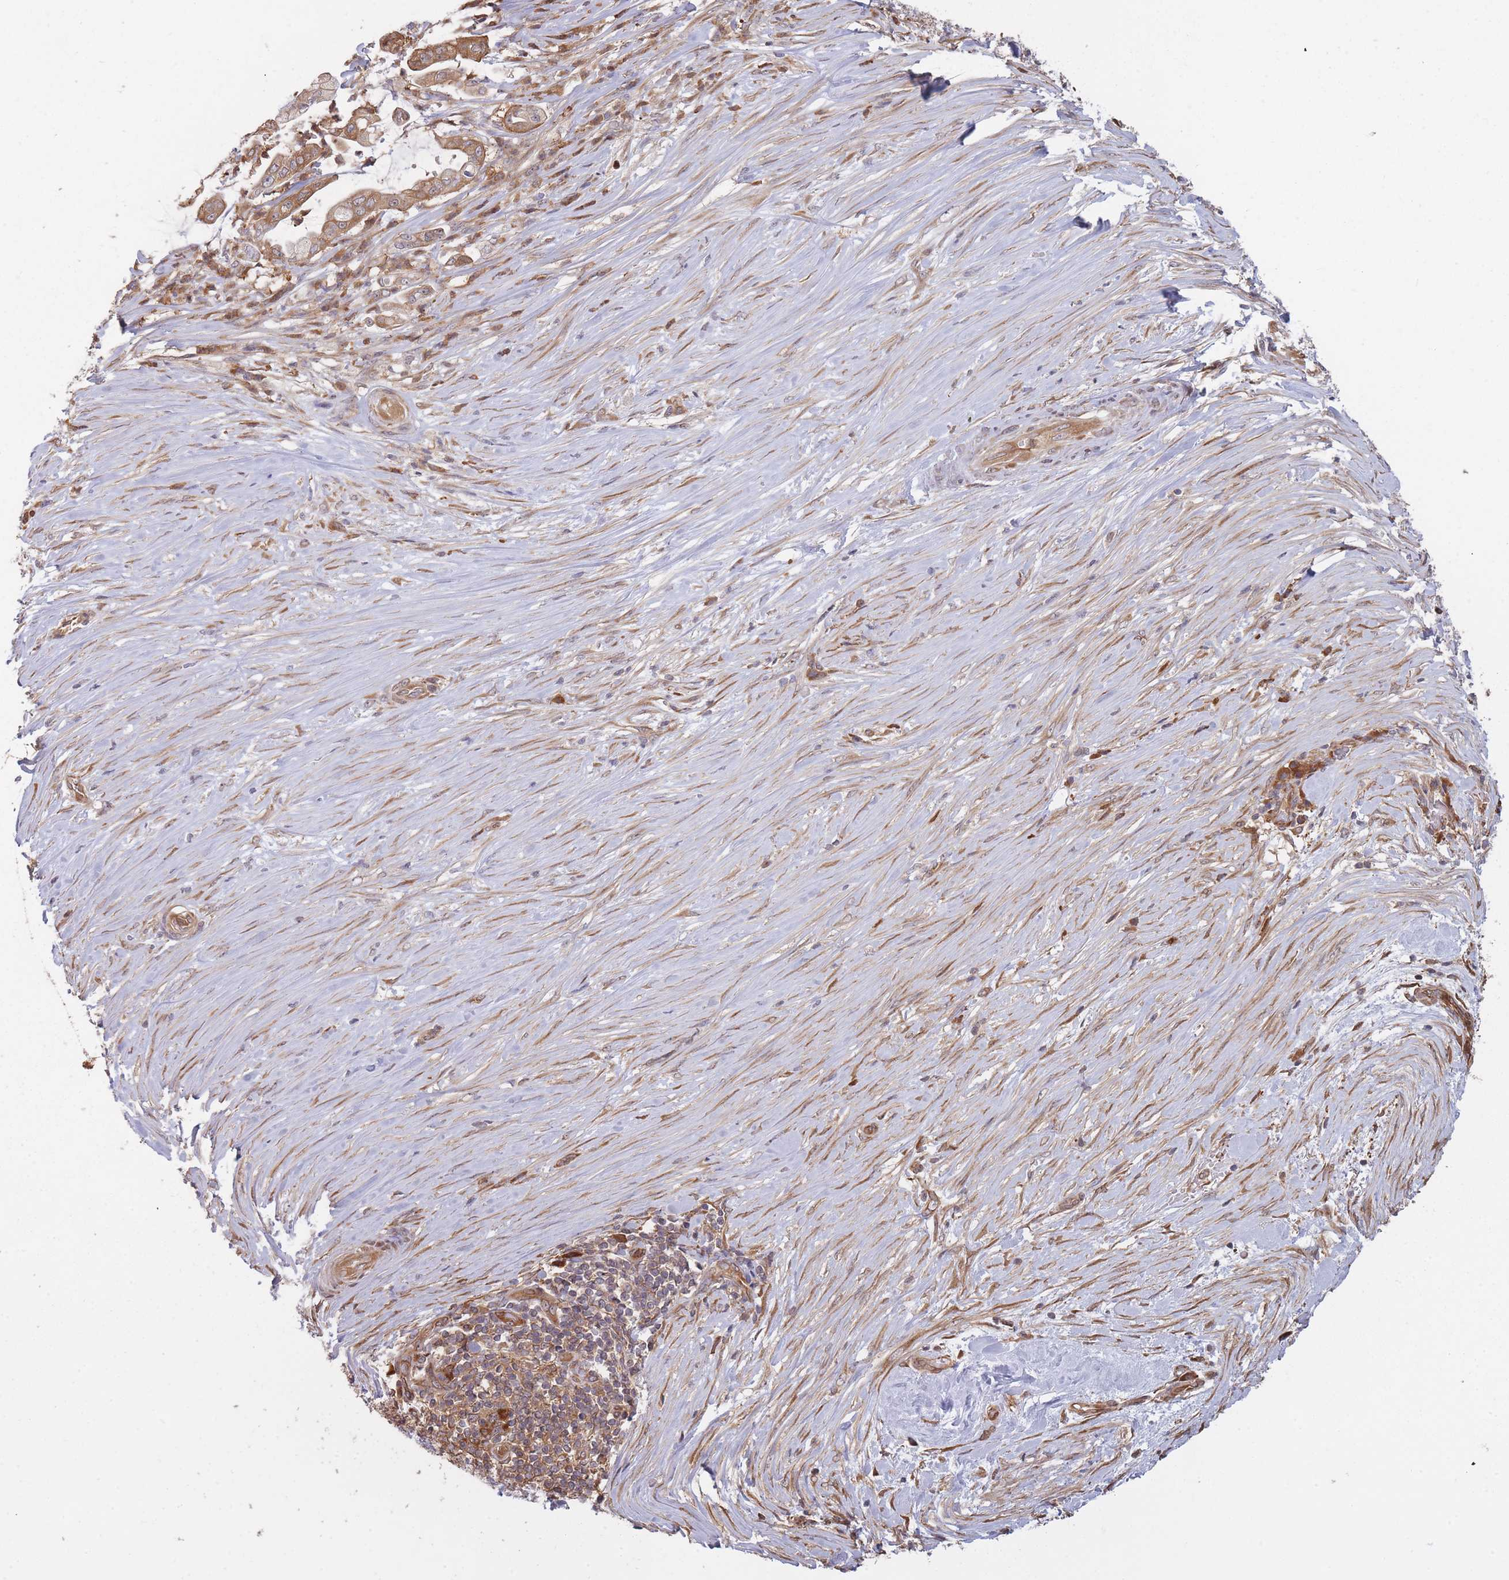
{"staining": {"intensity": "moderate", "quantity": ">75%", "location": "cytoplasmic/membranous"}, "tissue": "pancreatic cancer", "cell_type": "Tumor cells", "image_type": "cancer", "snomed": [{"axis": "morphology", "description": "Adenocarcinoma, NOS"}, {"axis": "topography", "description": "Pancreas"}], "caption": "Human adenocarcinoma (pancreatic) stained with a brown dye exhibits moderate cytoplasmic/membranous positive expression in approximately >75% of tumor cells.", "gene": "ARL13B", "patient": {"sex": "female", "age": 69}}